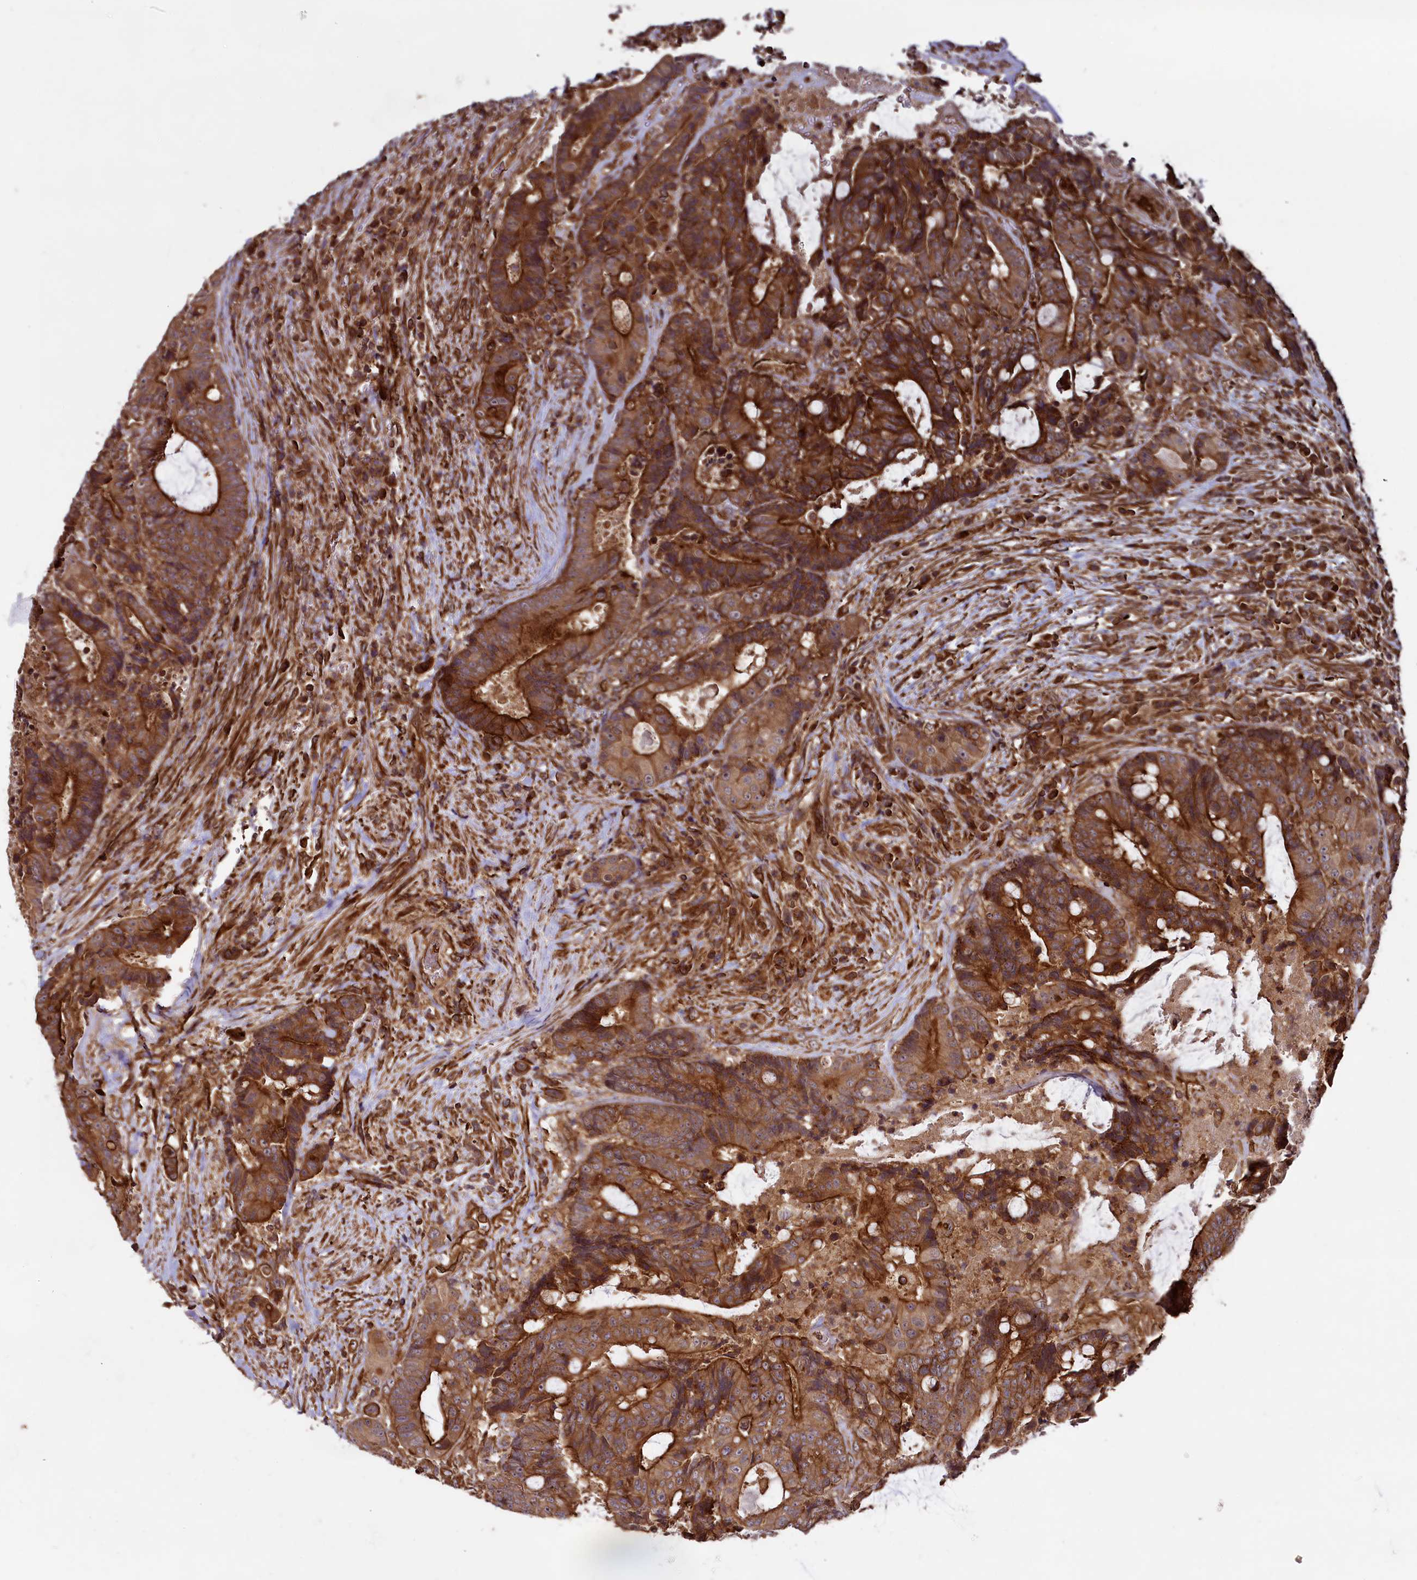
{"staining": {"intensity": "strong", "quantity": ">75%", "location": "cytoplasmic/membranous"}, "tissue": "colorectal cancer", "cell_type": "Tumor cells", "image_type": "cancer", "snomed": [{"axis": "morphology", "description": "Adenocarcinoma, NOS"}, {"axis": "topography", "description": "Rectum"}], "caption": "Human colorectal adenocarcinoma stained for a protein (brown) exhibits strong cytoplasmic/membranous positive expression in approximately >75% of tumor cells.", "gene": "SVIP", "patient": {"sex": "male", "age": 69}}